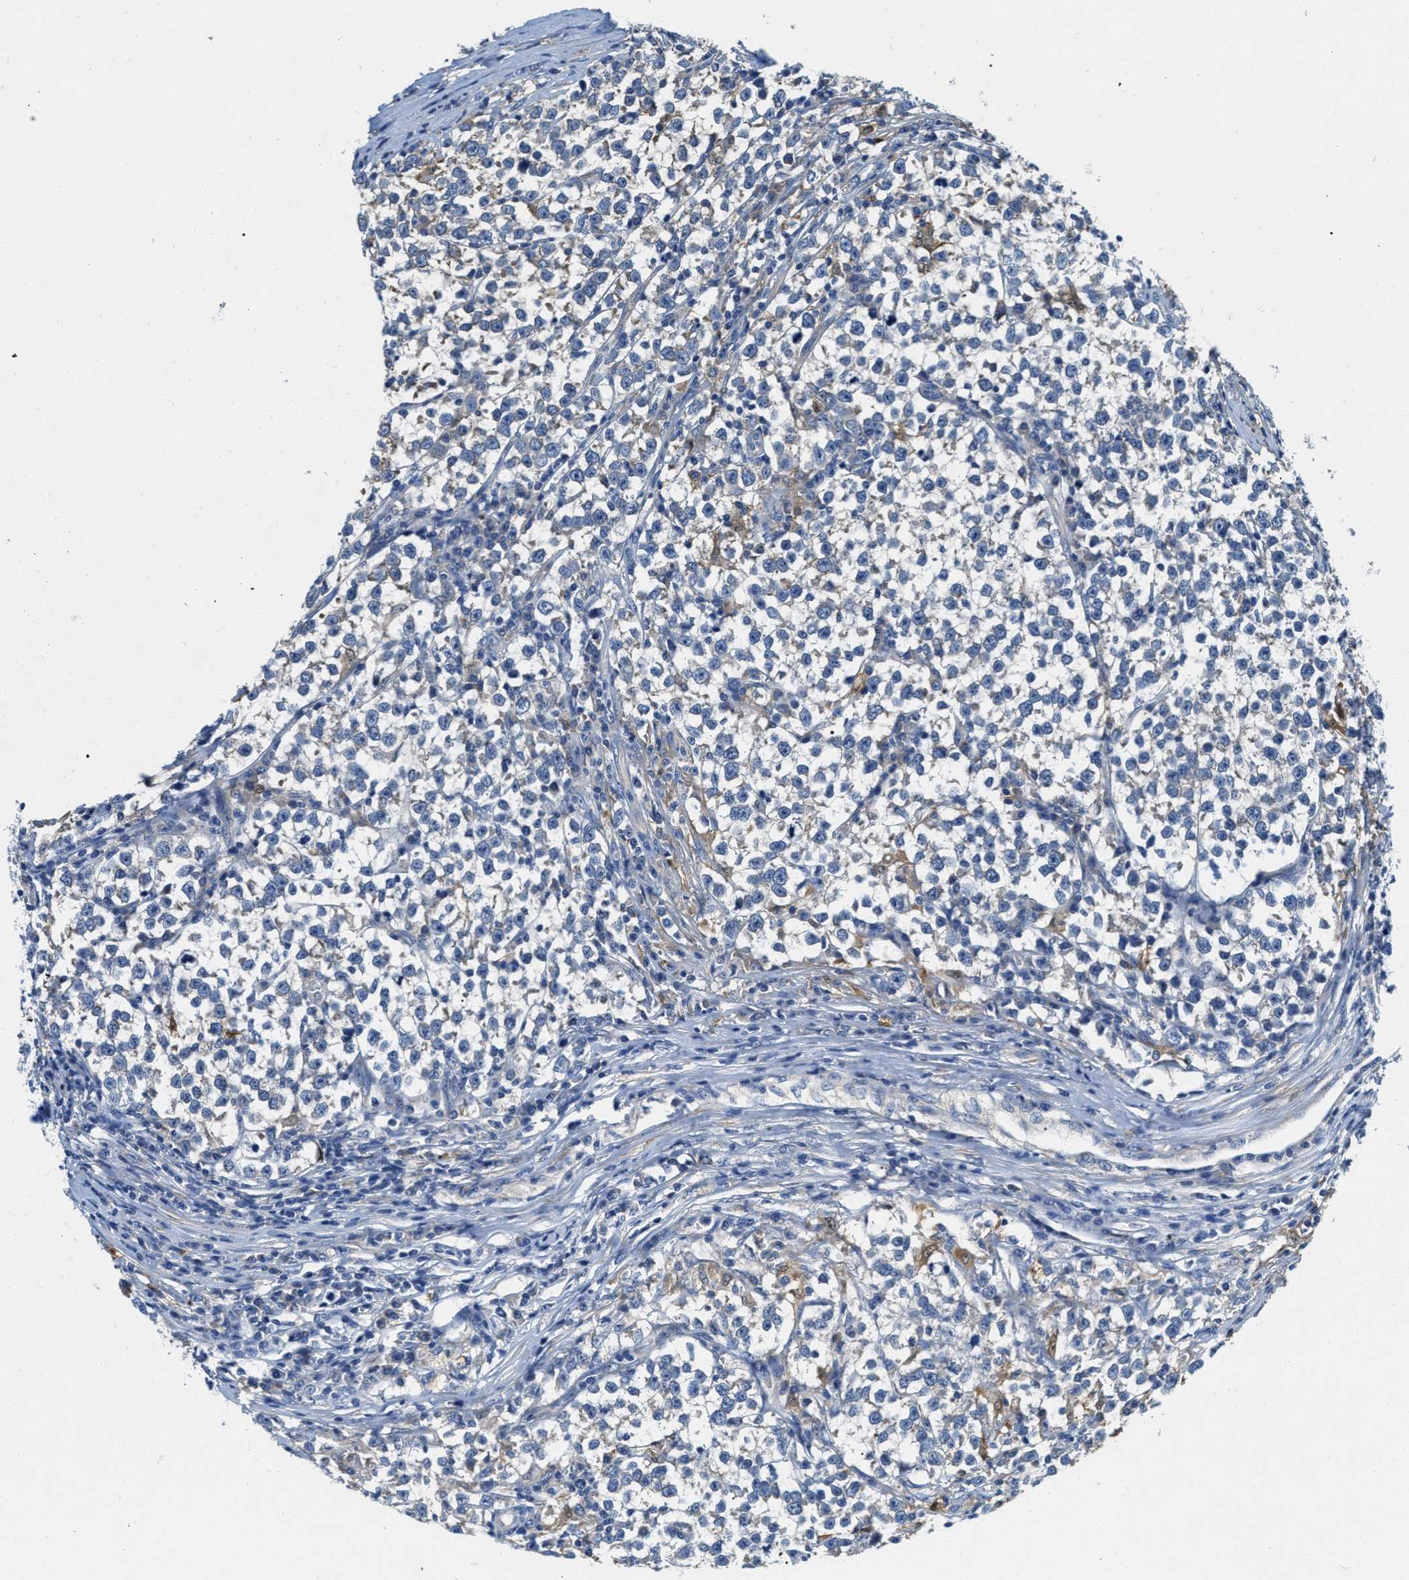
{"staining": {"intensity": "negative", "quantity": "none", "location": "none"}, "tissue": "testis cancer", "cell_type": "Tumor cells", "image_type": "cancer", "snomed": [{"axis": "morphology", "description": "Normal tissue, NOS"}, {"axis": "morphology", "description": "Seminoma, NOS"}, {"axis": "topography", "description": "Testis"}], "caption": "Tumor cells show no significant positivity in seminoma (testis).", "gene": "EIF2AK2", "patient": {"sex": "male", "age": 43}}